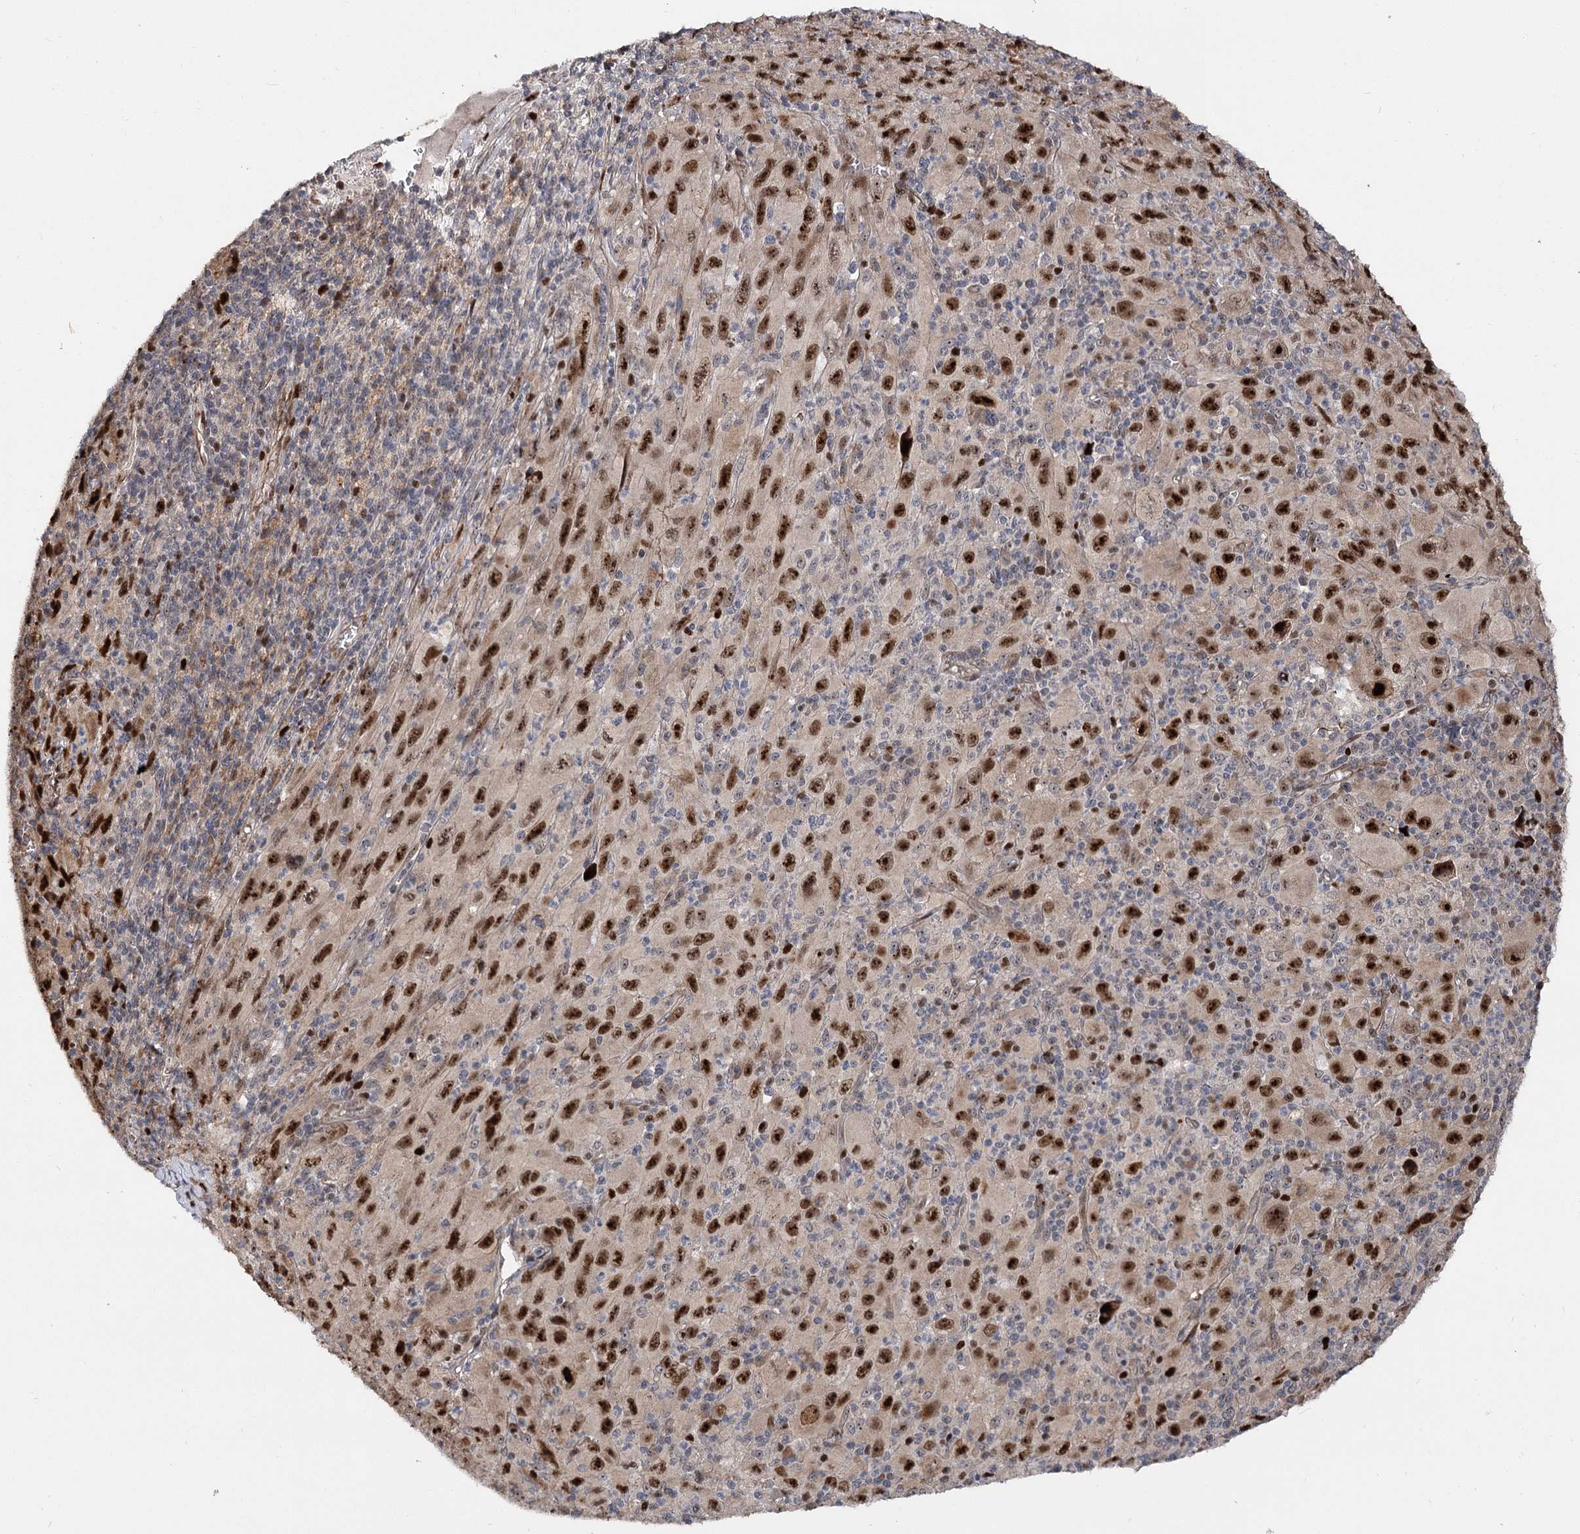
{"staining": {"intensity": "moderate", "quantity": ">75%", "location": "nuclear"}, "tissue": "melanoma", "cell_type": "Tumor cells", "image_type": "cancer", "snomed": [{"axis": "morphology", "description": "Malignant melanoma, Metastatic site"}, {"axis": "topography", "description": "Skin"}], "caption": "High-magnification brightfield microscopy of malignant melanoma (metastatic site) stained with DAB (3,3'-diaminobenzidine) (brown) and counterstained with hematoxylin (blue). tumor cells exhibit moderate nuclear positivity is appreciated in about>75% of cells.", "gene": "PIK3C2A", "patient": {"sex": "female", "age": 56}}